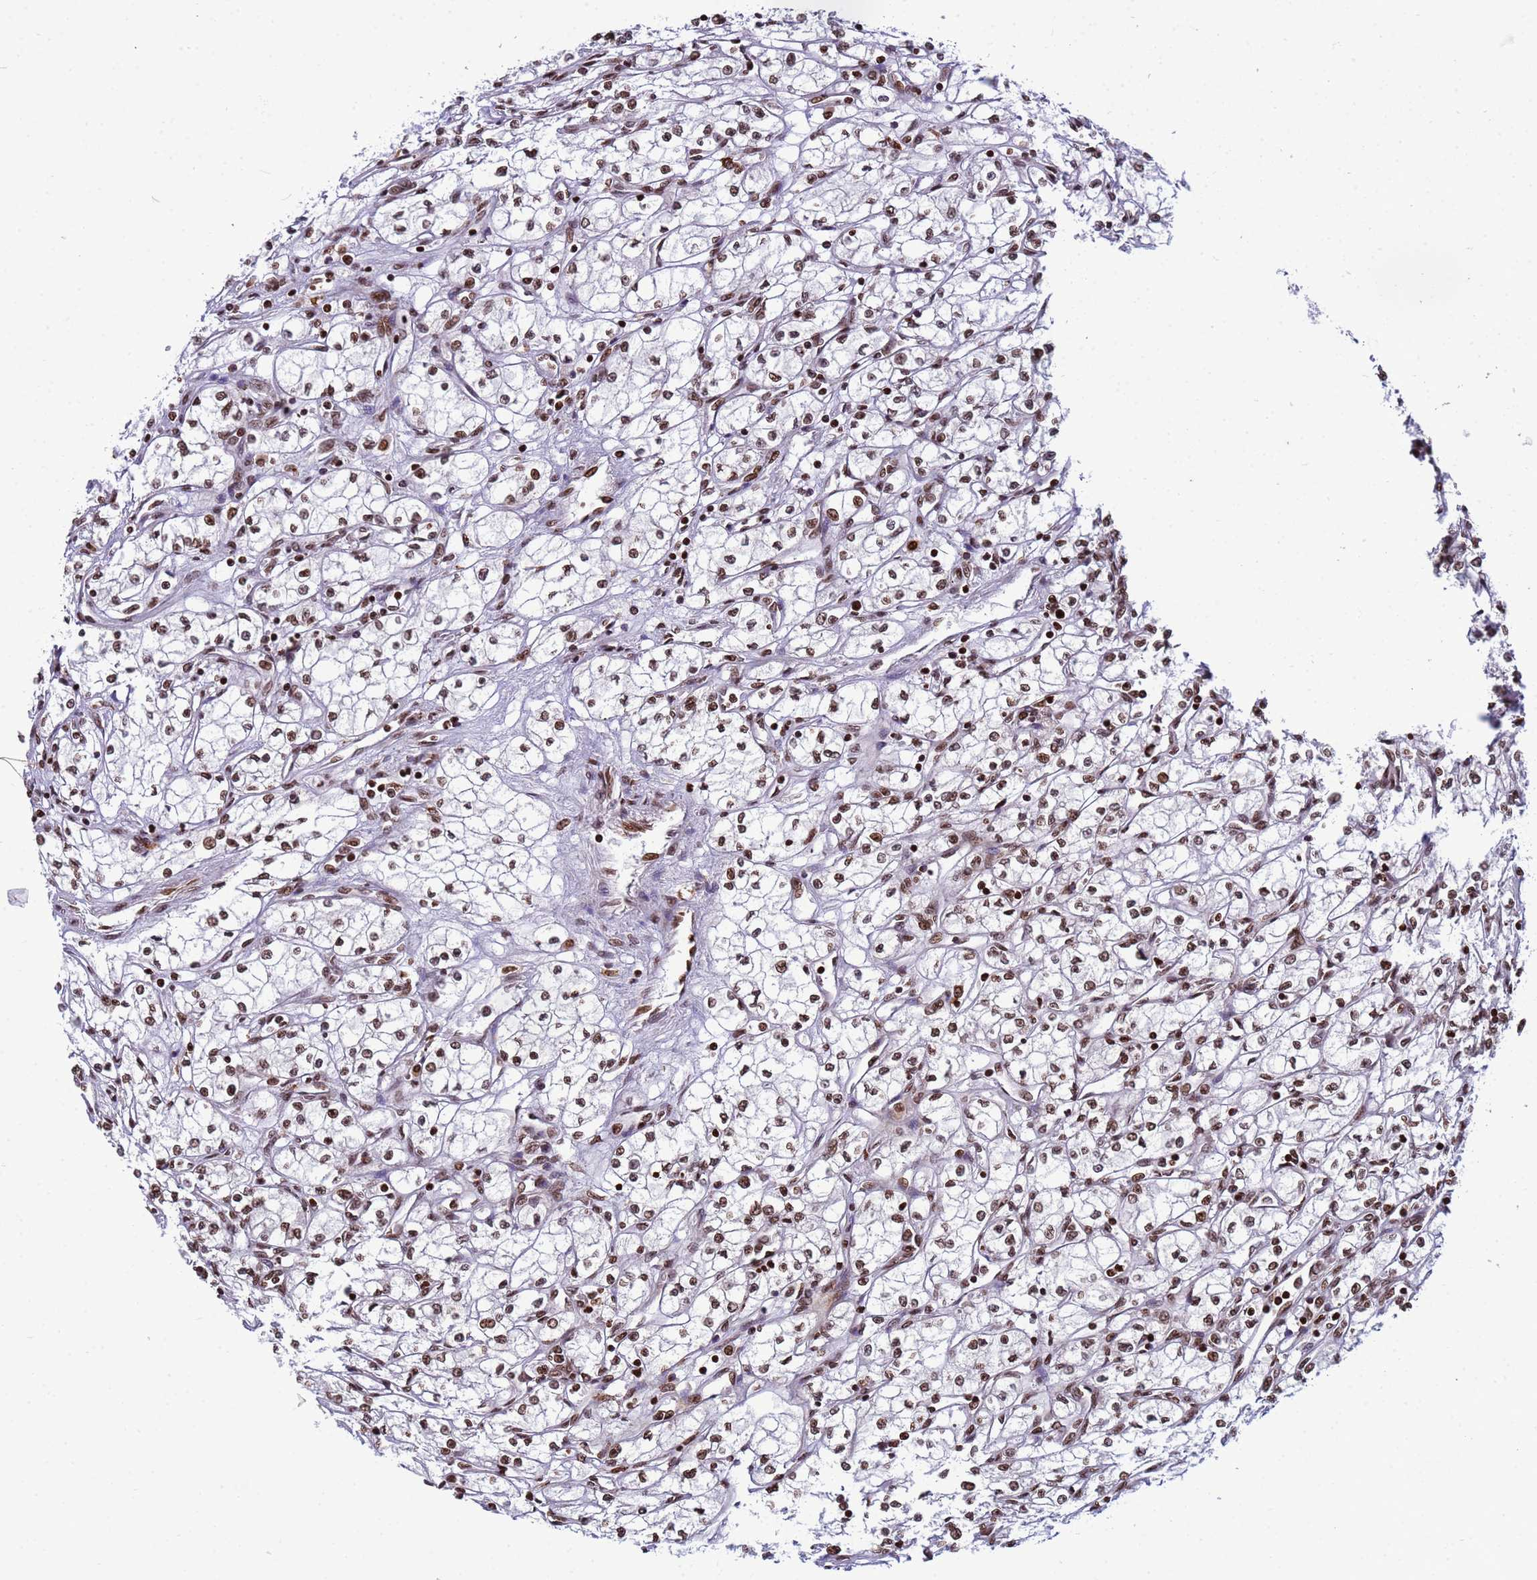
{"staining": {"intensity": "strong", "quantity": ">75%", "location": "nuclear"}, "tissue": "renal cancer", "cell_type": "Tumor cells", "image_type": "cancer", "snomed": [{"axis": "morphology", "description": "Adenocarcinoma, NOS"}, {"axis": "topography", "description": "Kidney"}], "caption": "A brown stain labels strong nuclear staining of a protein in human renal cancer tumor cells. (DAB IHC with brightfield microscopy, high magnification).", "gene": "H3-3B", "patient": {"sex": "male", "age": 59}}